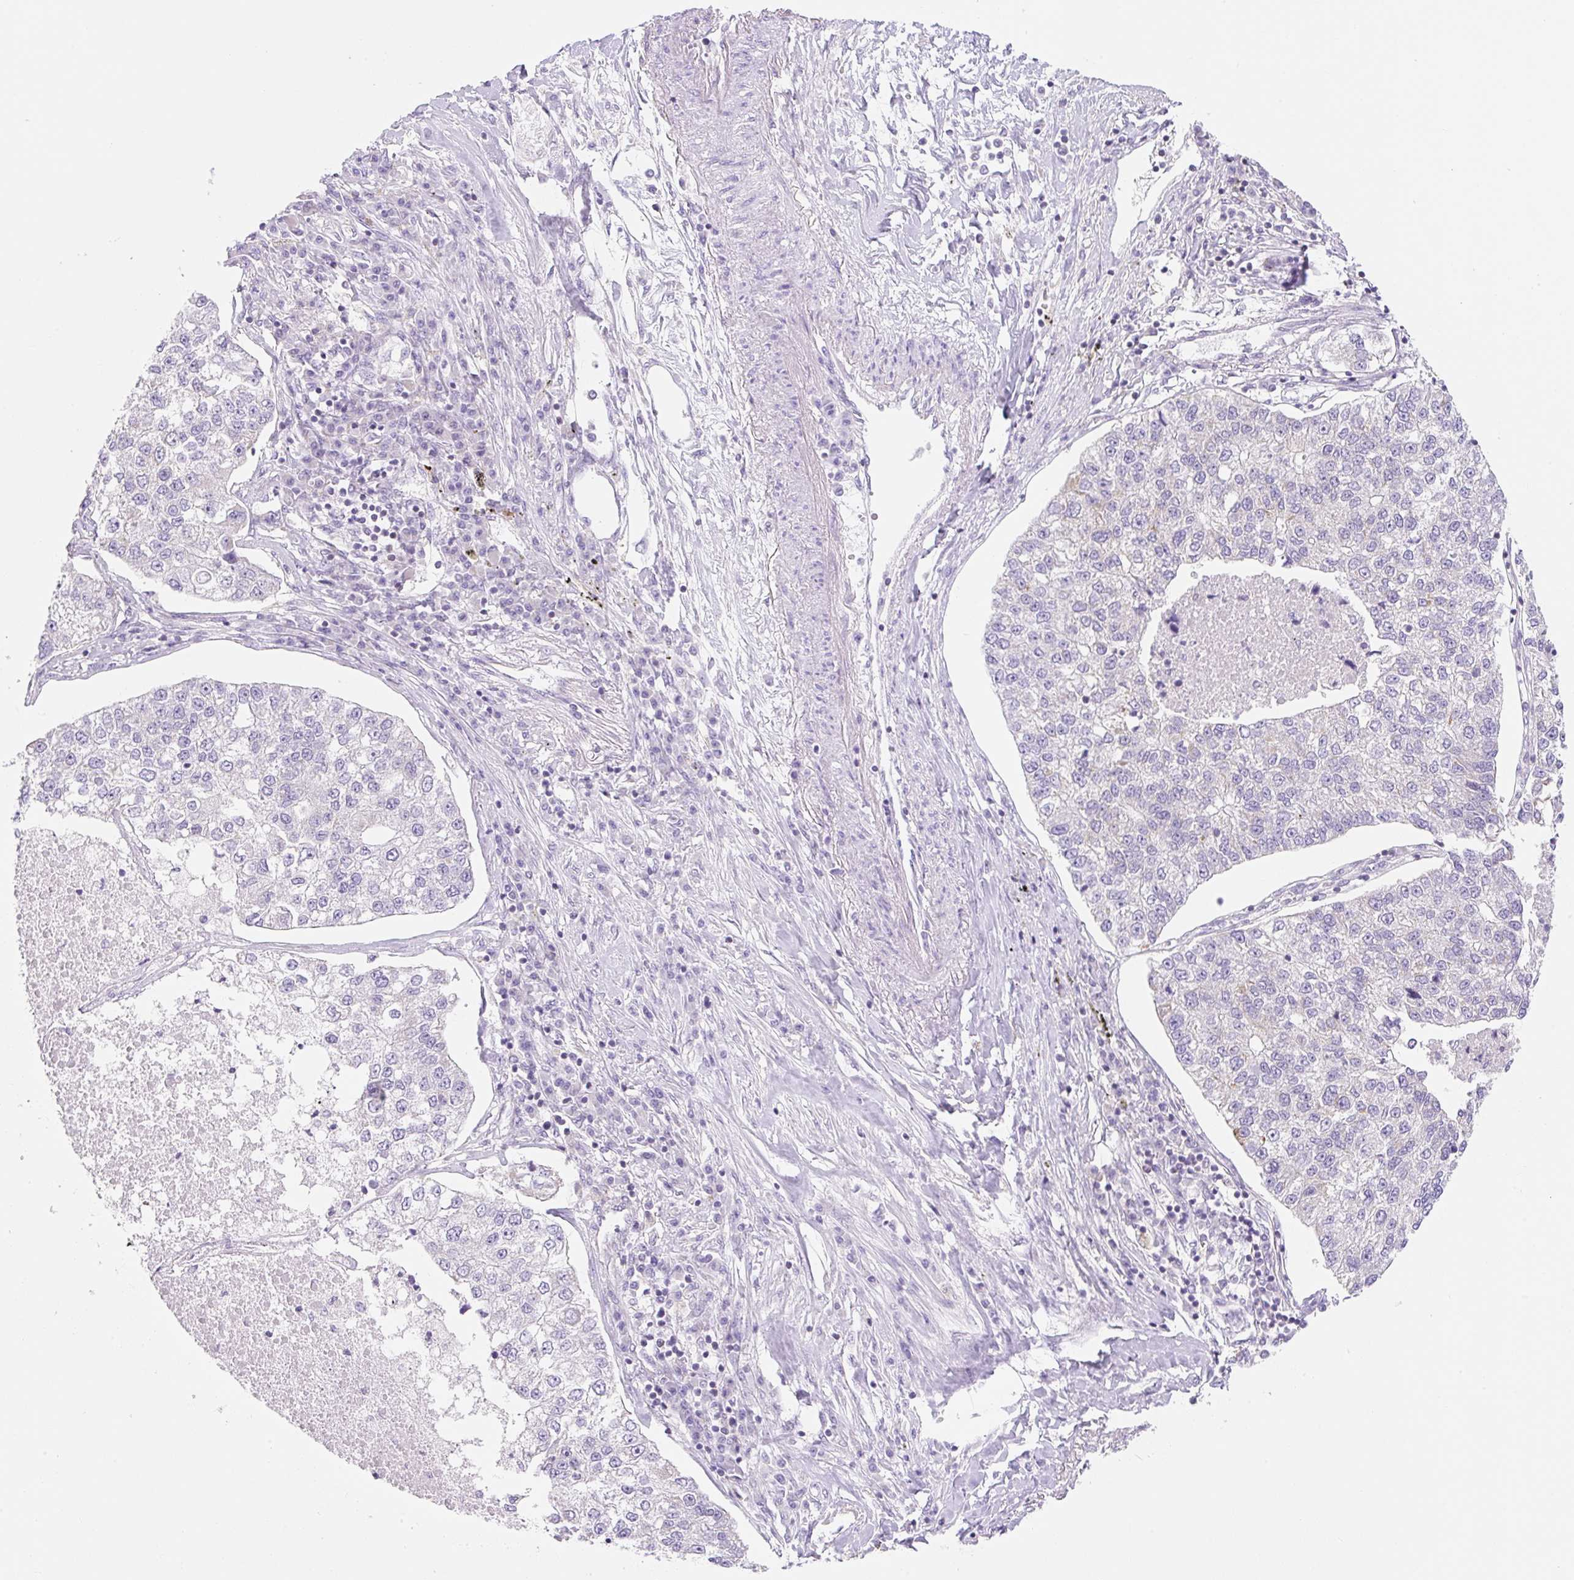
{"staining": {"intensity": "negative", "quantity": "none", "location": "none"}, "tissue": "lung cancer", "cell_type": "Tumor cells", "image_type": "cancer", "snomed": [{"axis": "morphology", "description": "Adenocarcinoma, NOS"}, {"axis": "topography", "description": "Lung"}], "caption": "Immunohistochemical staining of human lung cancer exhibits no significant positivity in tumor cells.", "gene": "FOCAD", "patient": {"sex": "male", "age": 49}}